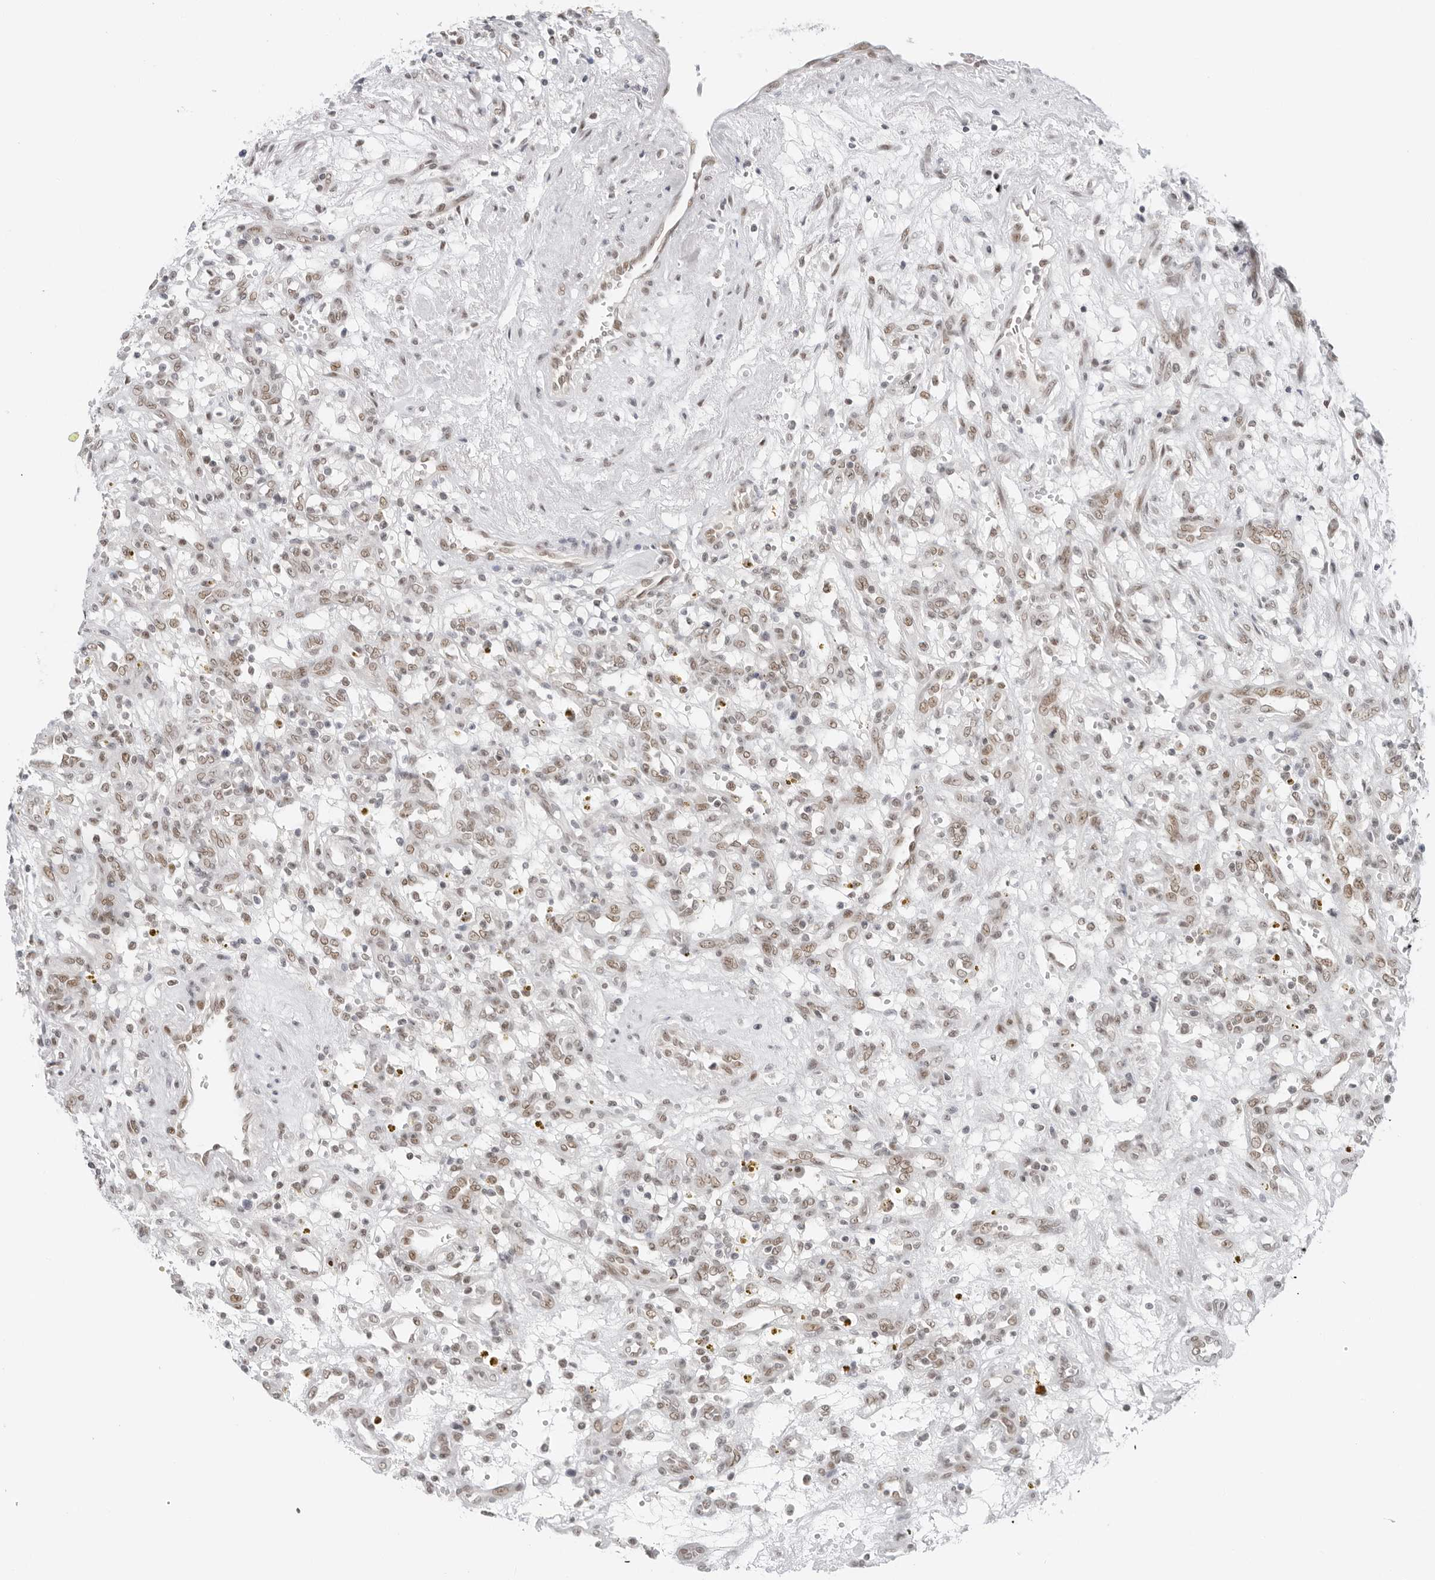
{"staining": {"intensity": "weak", "quantity": ">75%", "location": "nuclear"}, "tissue": "renal cancer", "cell_type": "Tumor cells", "image_type": "cancer", "snomed": [{"axis": "morphology", "description": "Adenocarcinoma, NOS"}, {"axis": "topography", "description": "Kidney"}], "caption": "High-magnification brightfield microscopy of adenocarcinoma (renal) stained with DAB (brown) and counterstained with hematoxylin (blue). tumor cells exhibit weak nuclear positivity is seen in approximately>75% of cells. The staining is performed using DAB (3,3'-diaminobenzidine) brown chromogen to label protein expression. The nuclei are counter-stained blue using hematoxylin.", "gene": "FOXK2", "patient": {"sex": "female", "age": 57}}